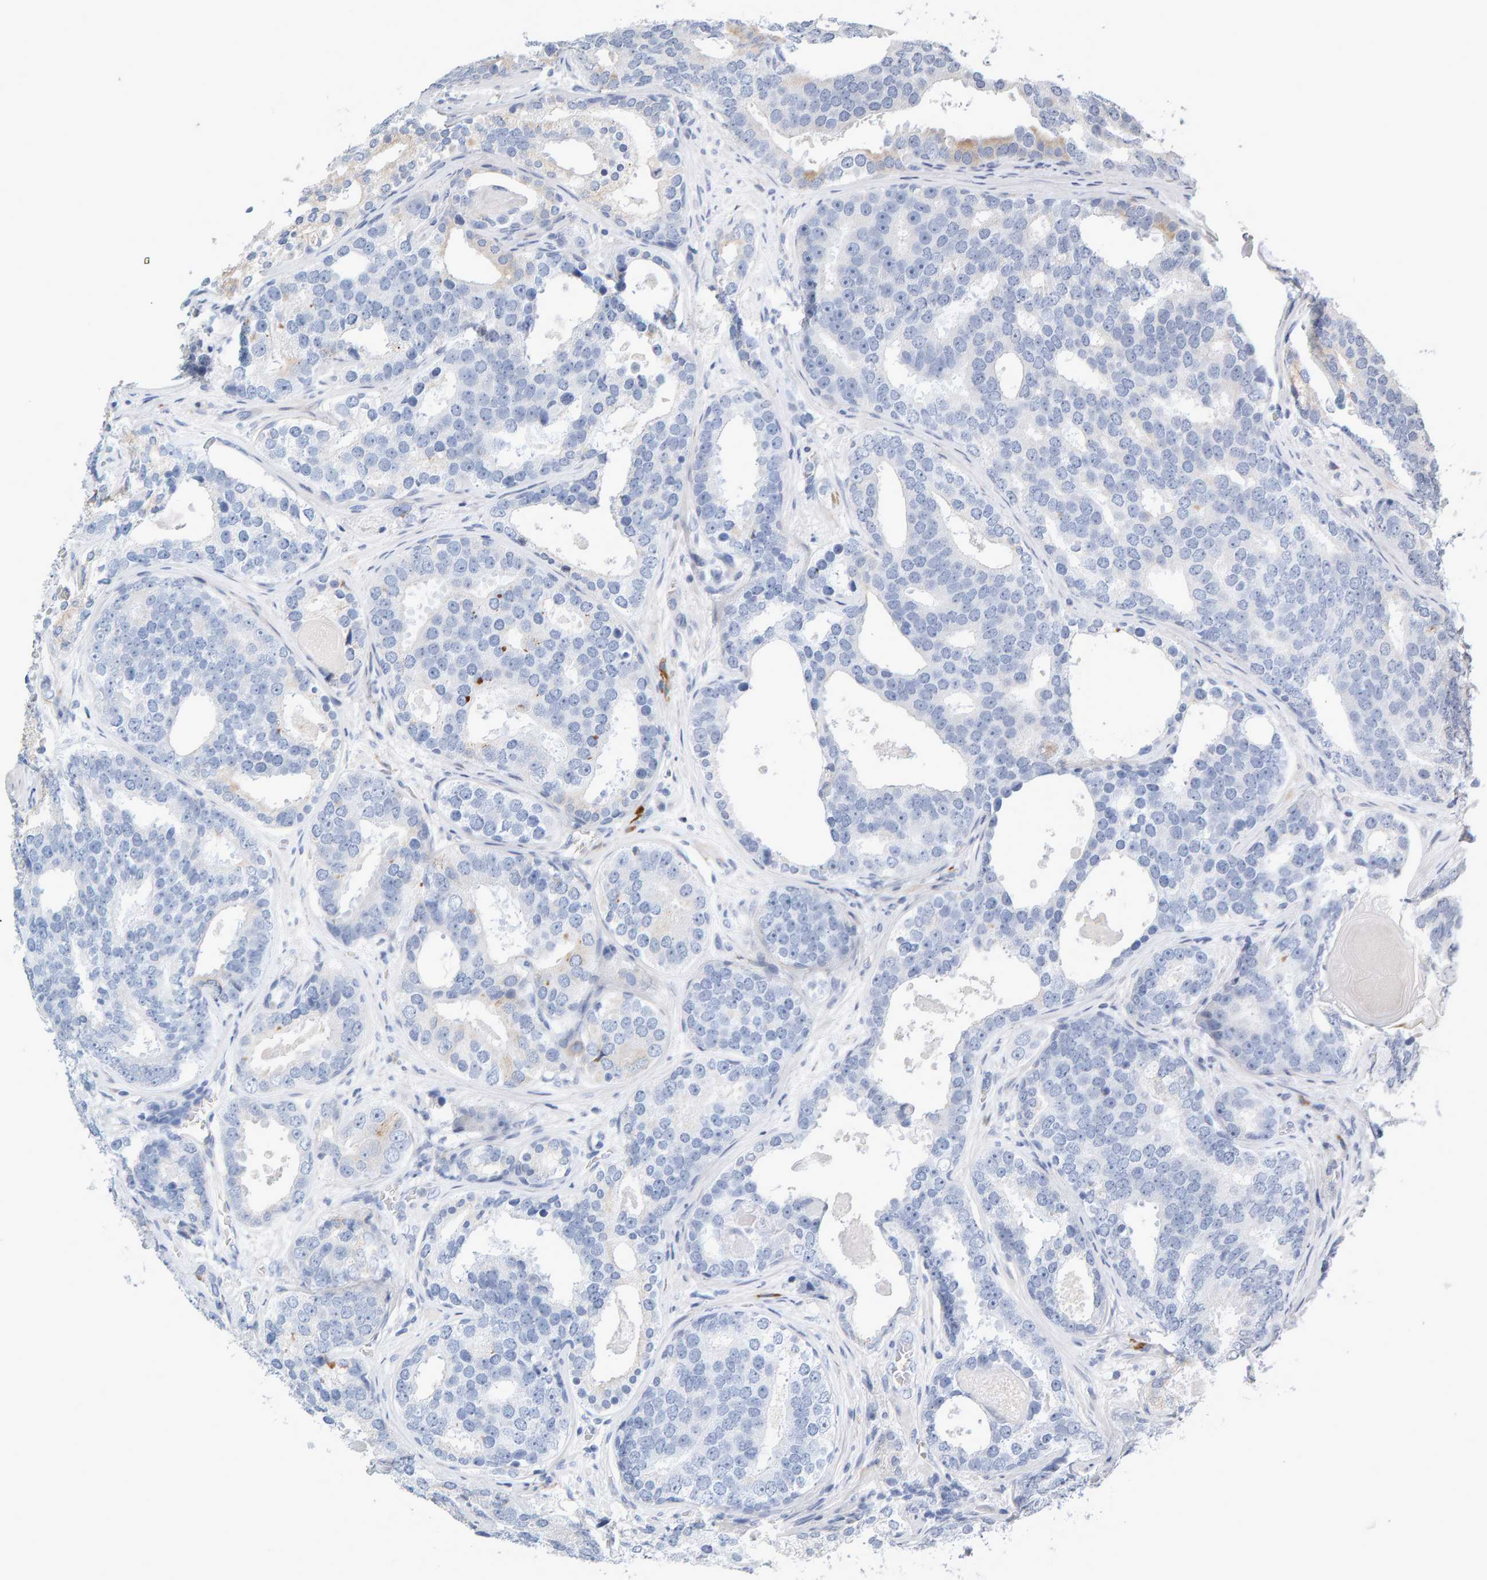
{"staining": {"intensity": "weak", "quantity": "<25%", "location": "cytoplasmic/membranous"}, "tissue": "prostate cancer", "cell_type": "Tumor cells", "image_type": "cancer", "snomed": [{"axis": "morphology", "description": "Adenocarcinoma, High grade"}, {"axis": "topography", "description": "Prostate"}], "caption": "Immunohistochemistry image of human prostate high-grade adenocarcinoma stained for a protein (brown), which reveals no staining in tumor cells.", "gene": "ENGASE", "patient": {"sex": "male", "age": 60}}